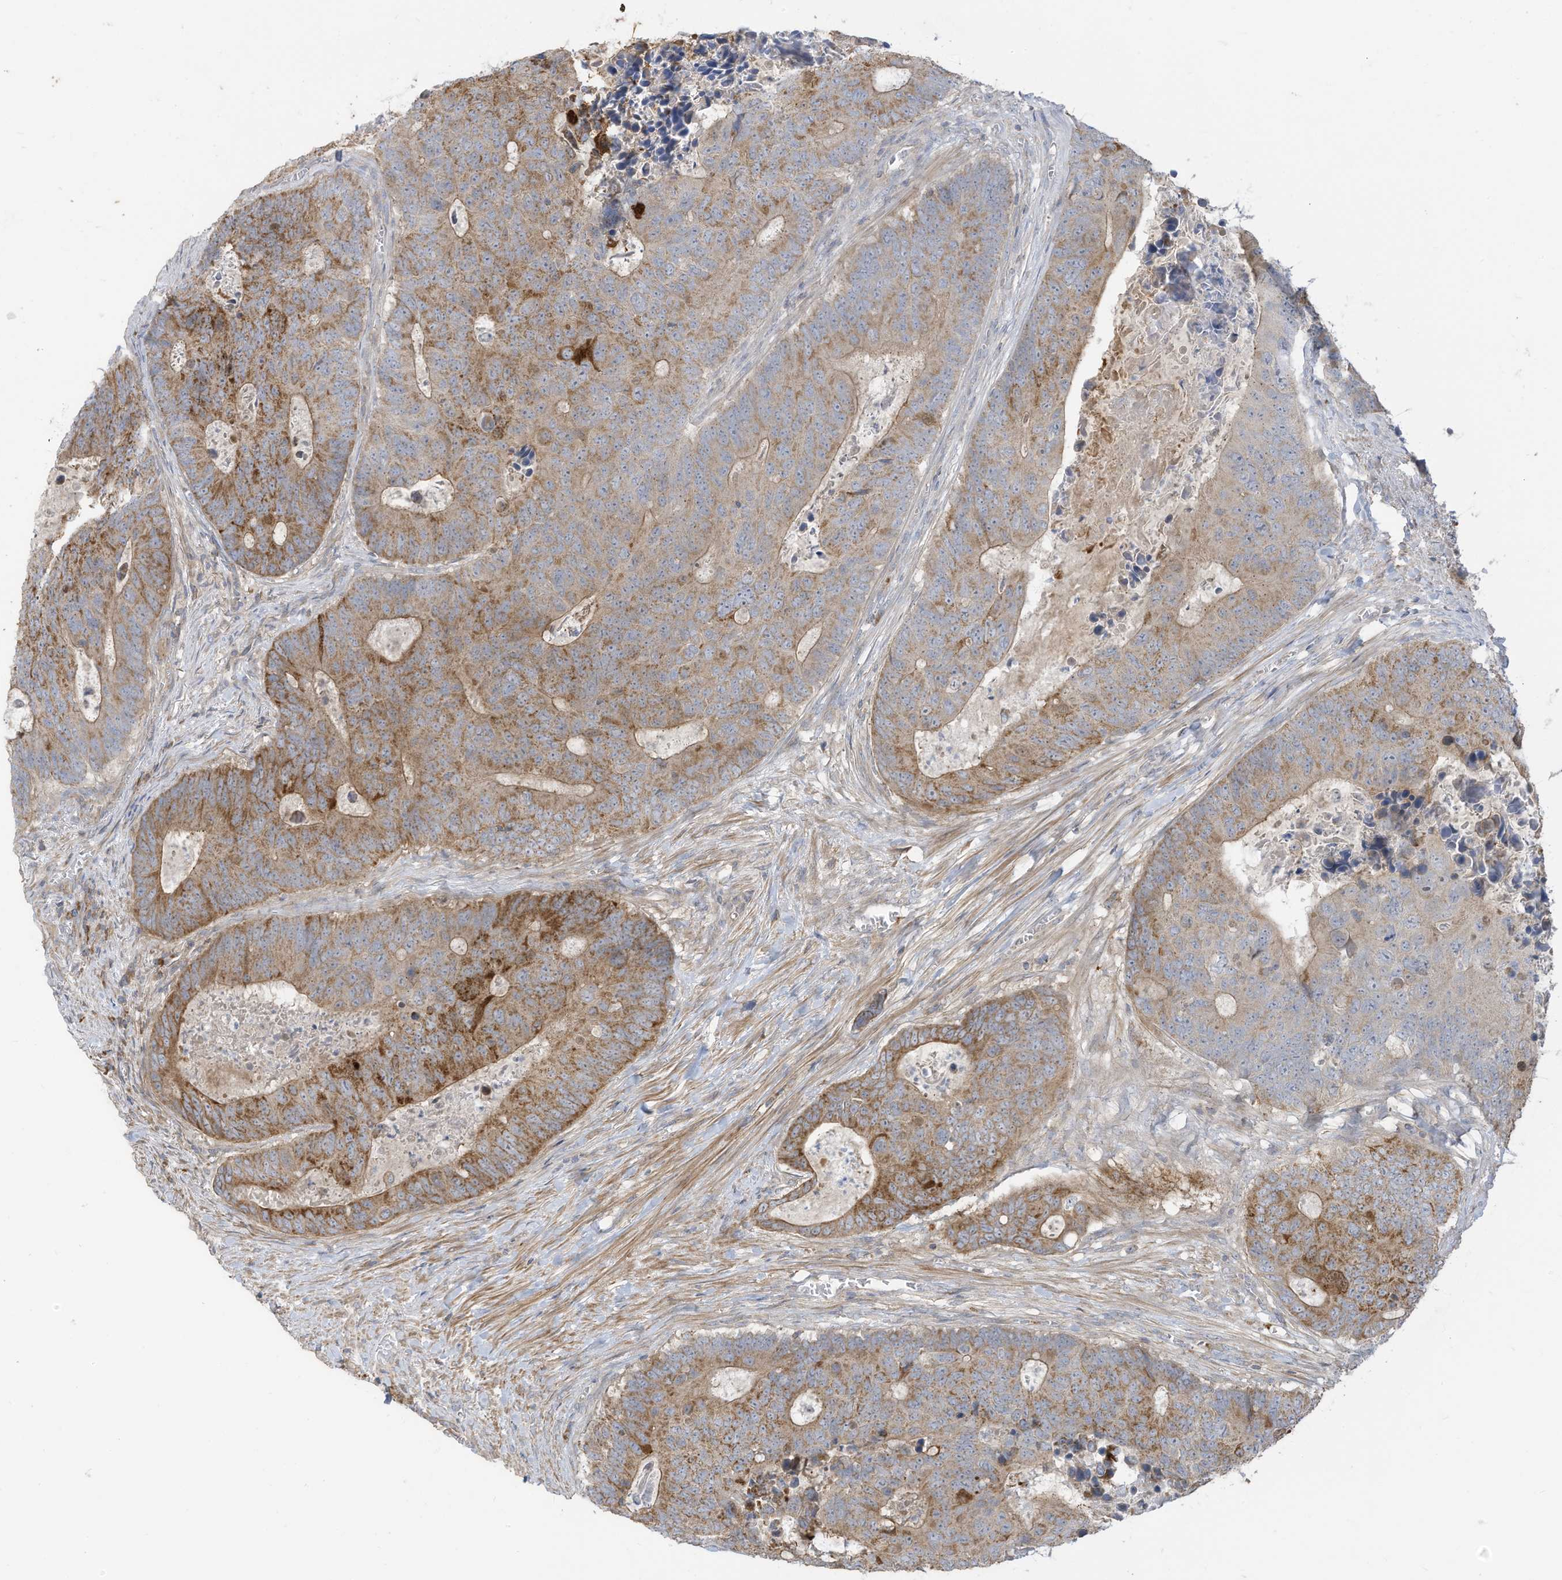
{"staining": {"intensity": "moderate", "quantity": ">75%", "location": "cytoplasmic/membranous"}, "tissue": "colorectal cancer", "cell_type": "Tumor cells", "image_type": "cancer", "snomed": [{"axis": "morphology", "description": "Adenocarcinoma, NOS"}, {"axis": "topography", "description": "Colon"}], "caption": "A brown stain shows moderate cytoplasmic/membranous staining of a protein in human colorectal adenocarcinoma tumor cells. Nuclei are stained in blue.", "gene": "GTPBP2", "patient": {"sex": "male", "age": 87}}